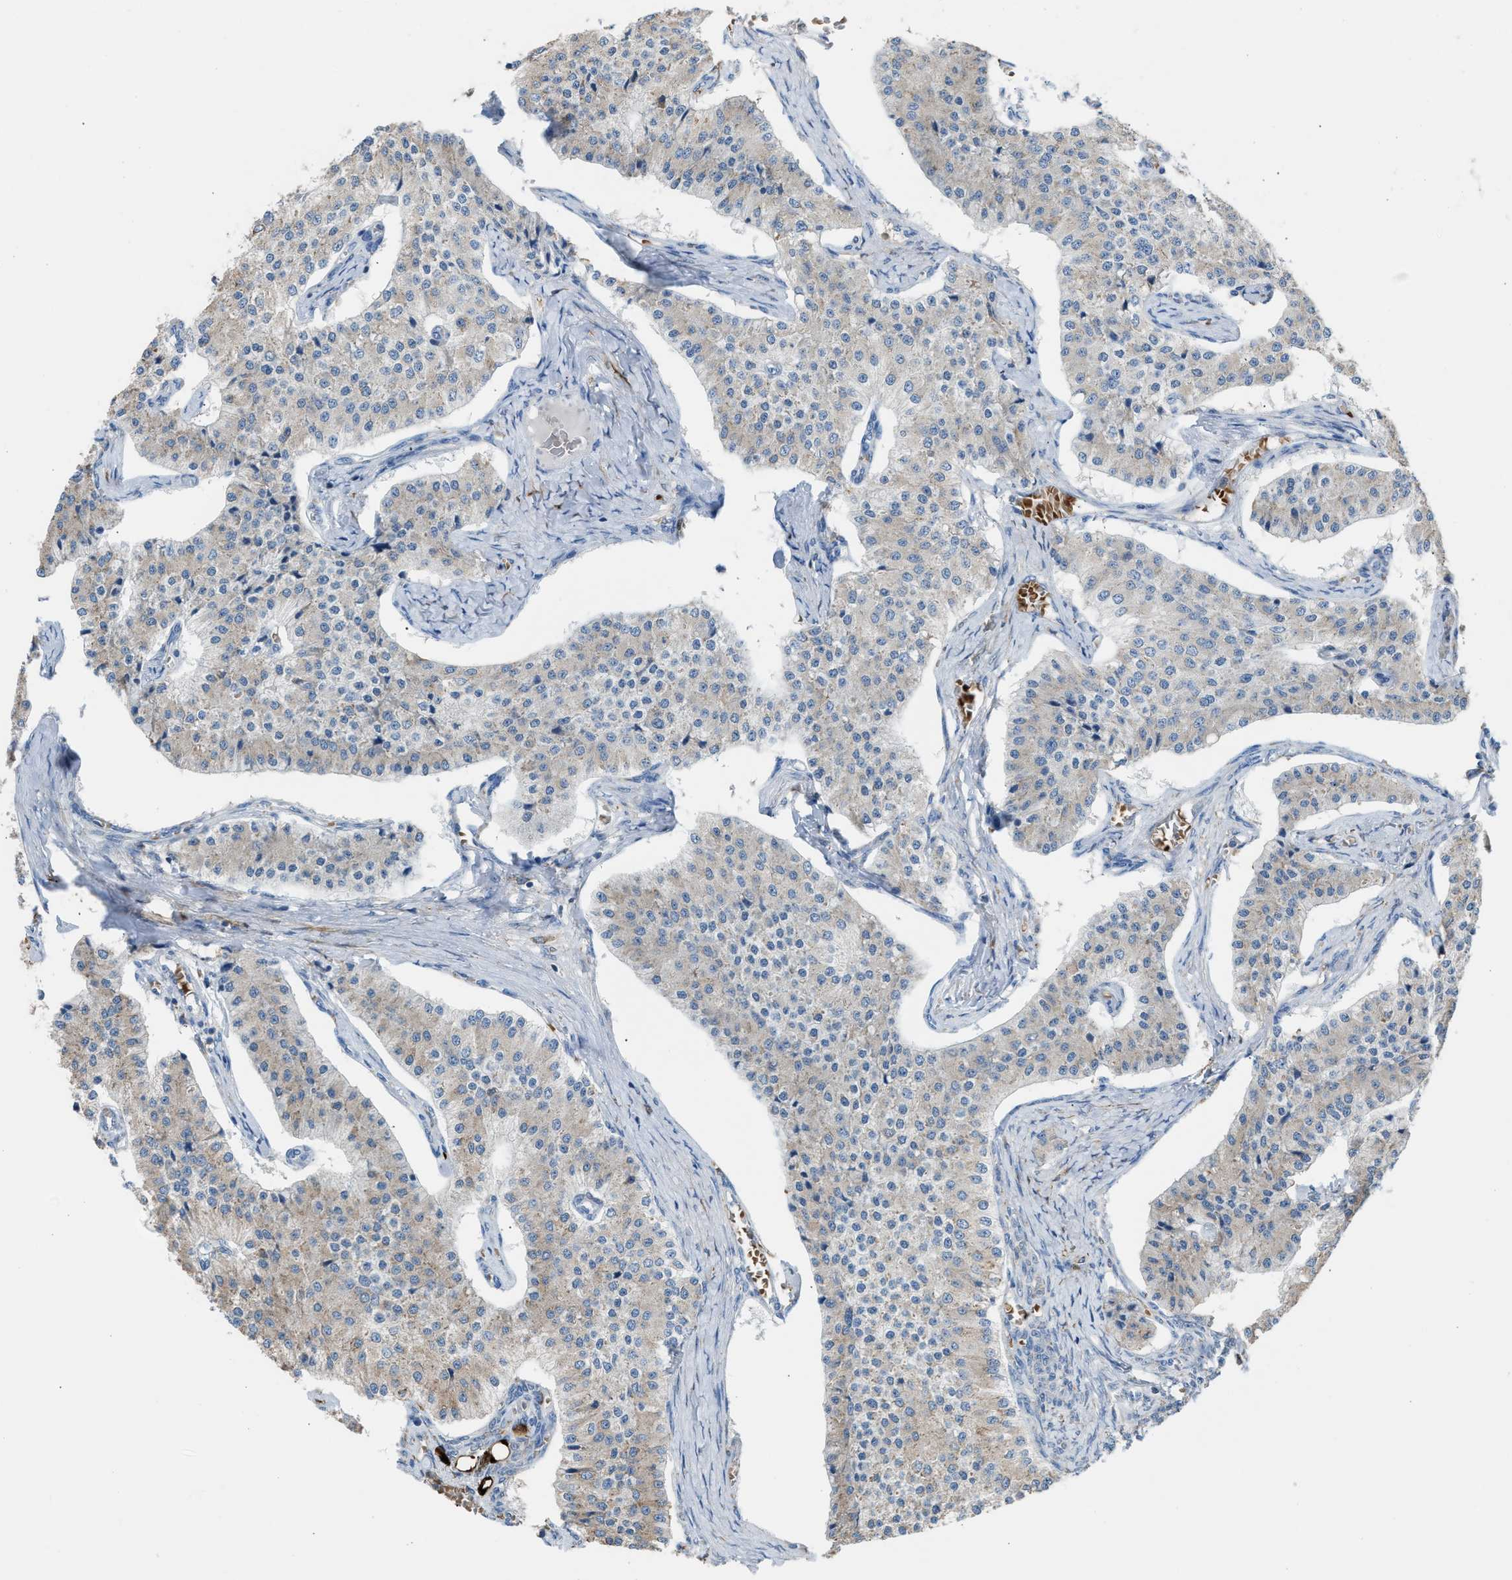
{"staining": {"intensity": "negative", "quantity": "none", "location": "none"}, "tissue": "carcinoid", "cell_type": "Tumor cells", "image_type": "cancer", "snomed": [{"axis": "morphology", "description": "Carcinoid, malignant, NOS"}, {"axis": "topography", "description": "Colon"}], "caption": "Tumor cells show no significant positivity in malignant carcinoid.", "gene": "CA3", "patient": {"sex": "female", "age": 52}}